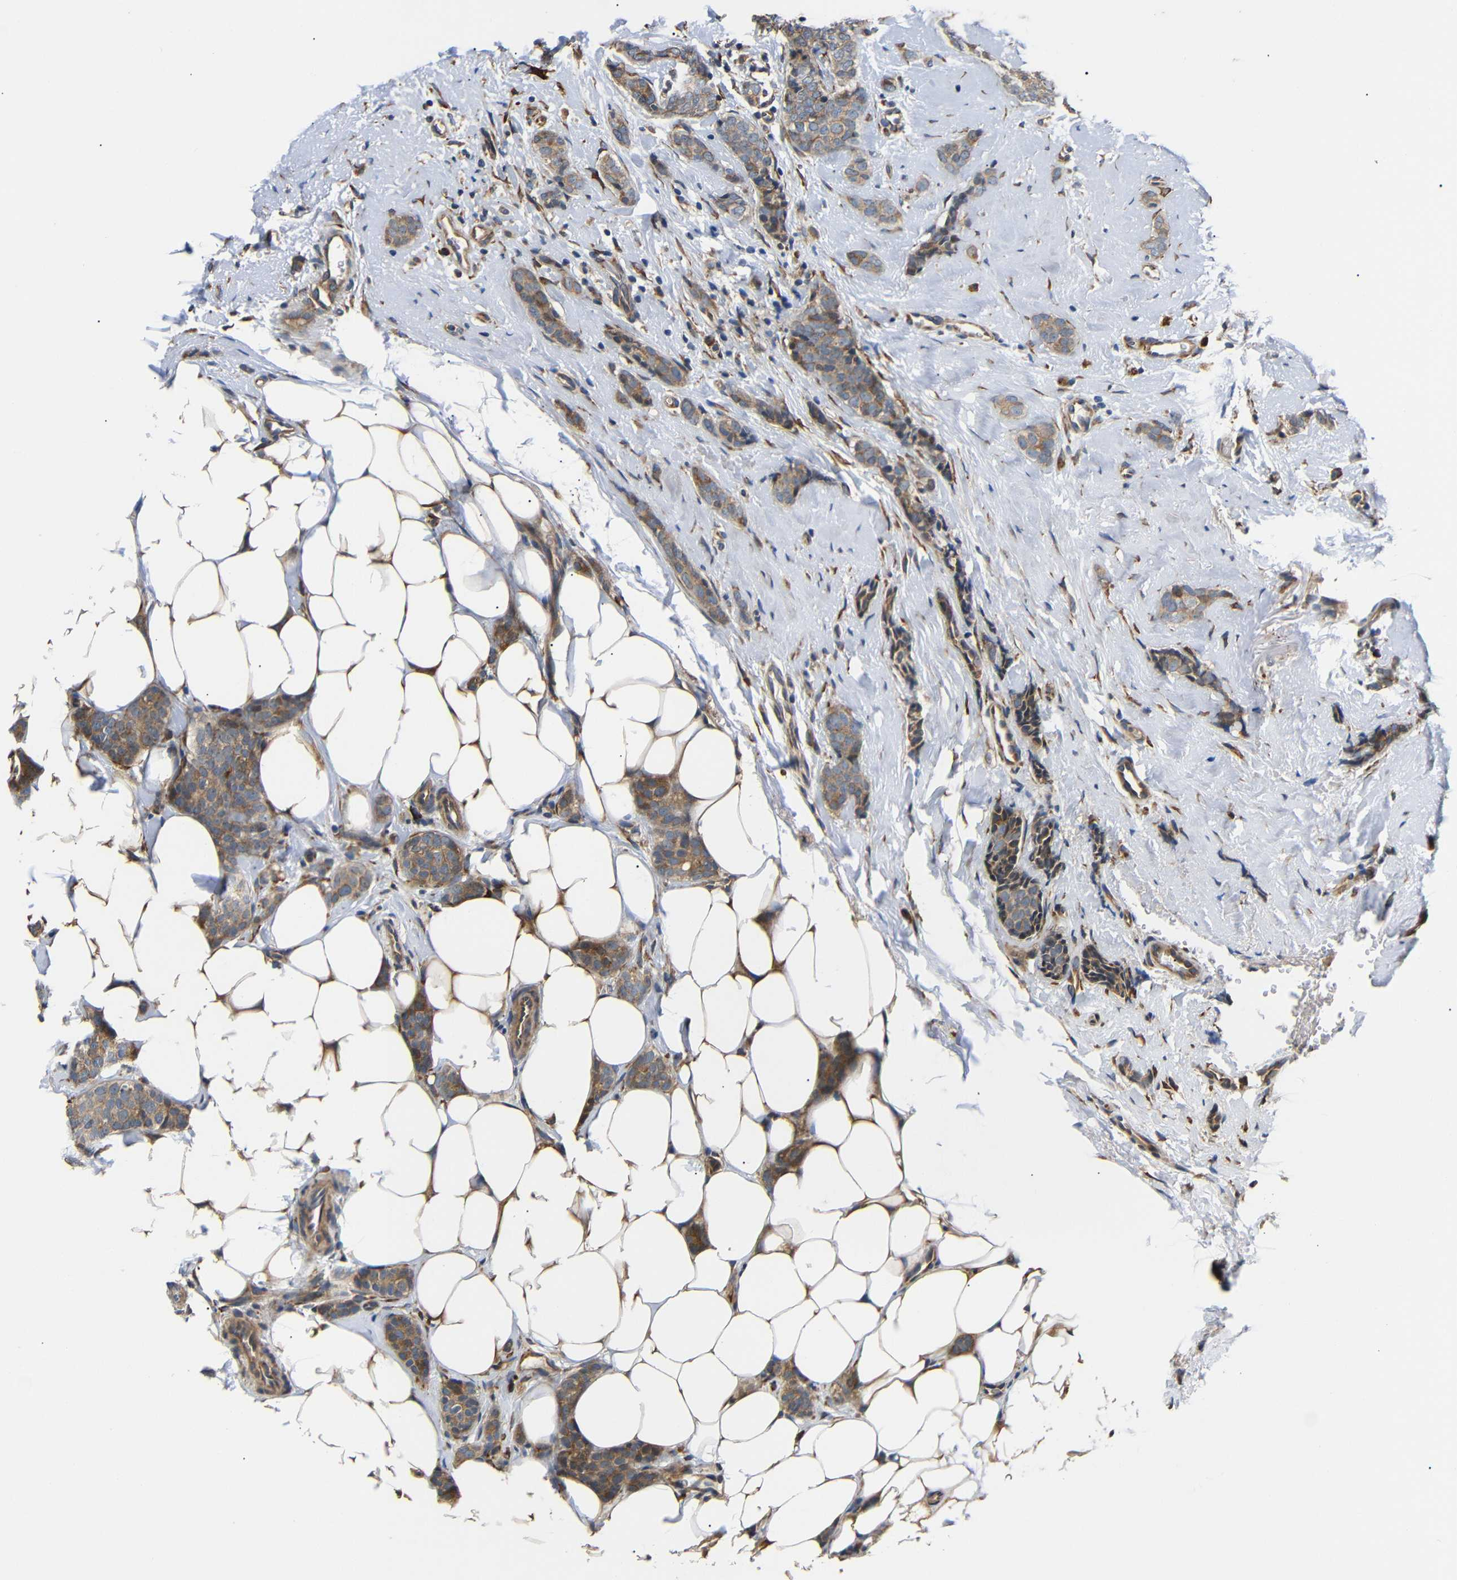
{"staining": {"intensity": "weak", "quantity": ">75%", "location": "cytoplasmic/membranous"}, "tissue": "breast cancer", "cell_type": "Tumor cells", "image_type": "cancer", "snomed": [{"axis": "morphology", "description": "Lobular carcinoma"}, {"axis": "topography", "description": "Skin"}, {"axis": "topography", "description": "Breast"}], "caption": "The immunohistochemical stain labels weak cytoplasmic/membranous positivity in tumor cells of breast cancer tissue. (DAB IHC, brown staining for protein, blue staining for nuclei).", "gene": "KANK4", "patient": {"sex": "female", "age": 46}}